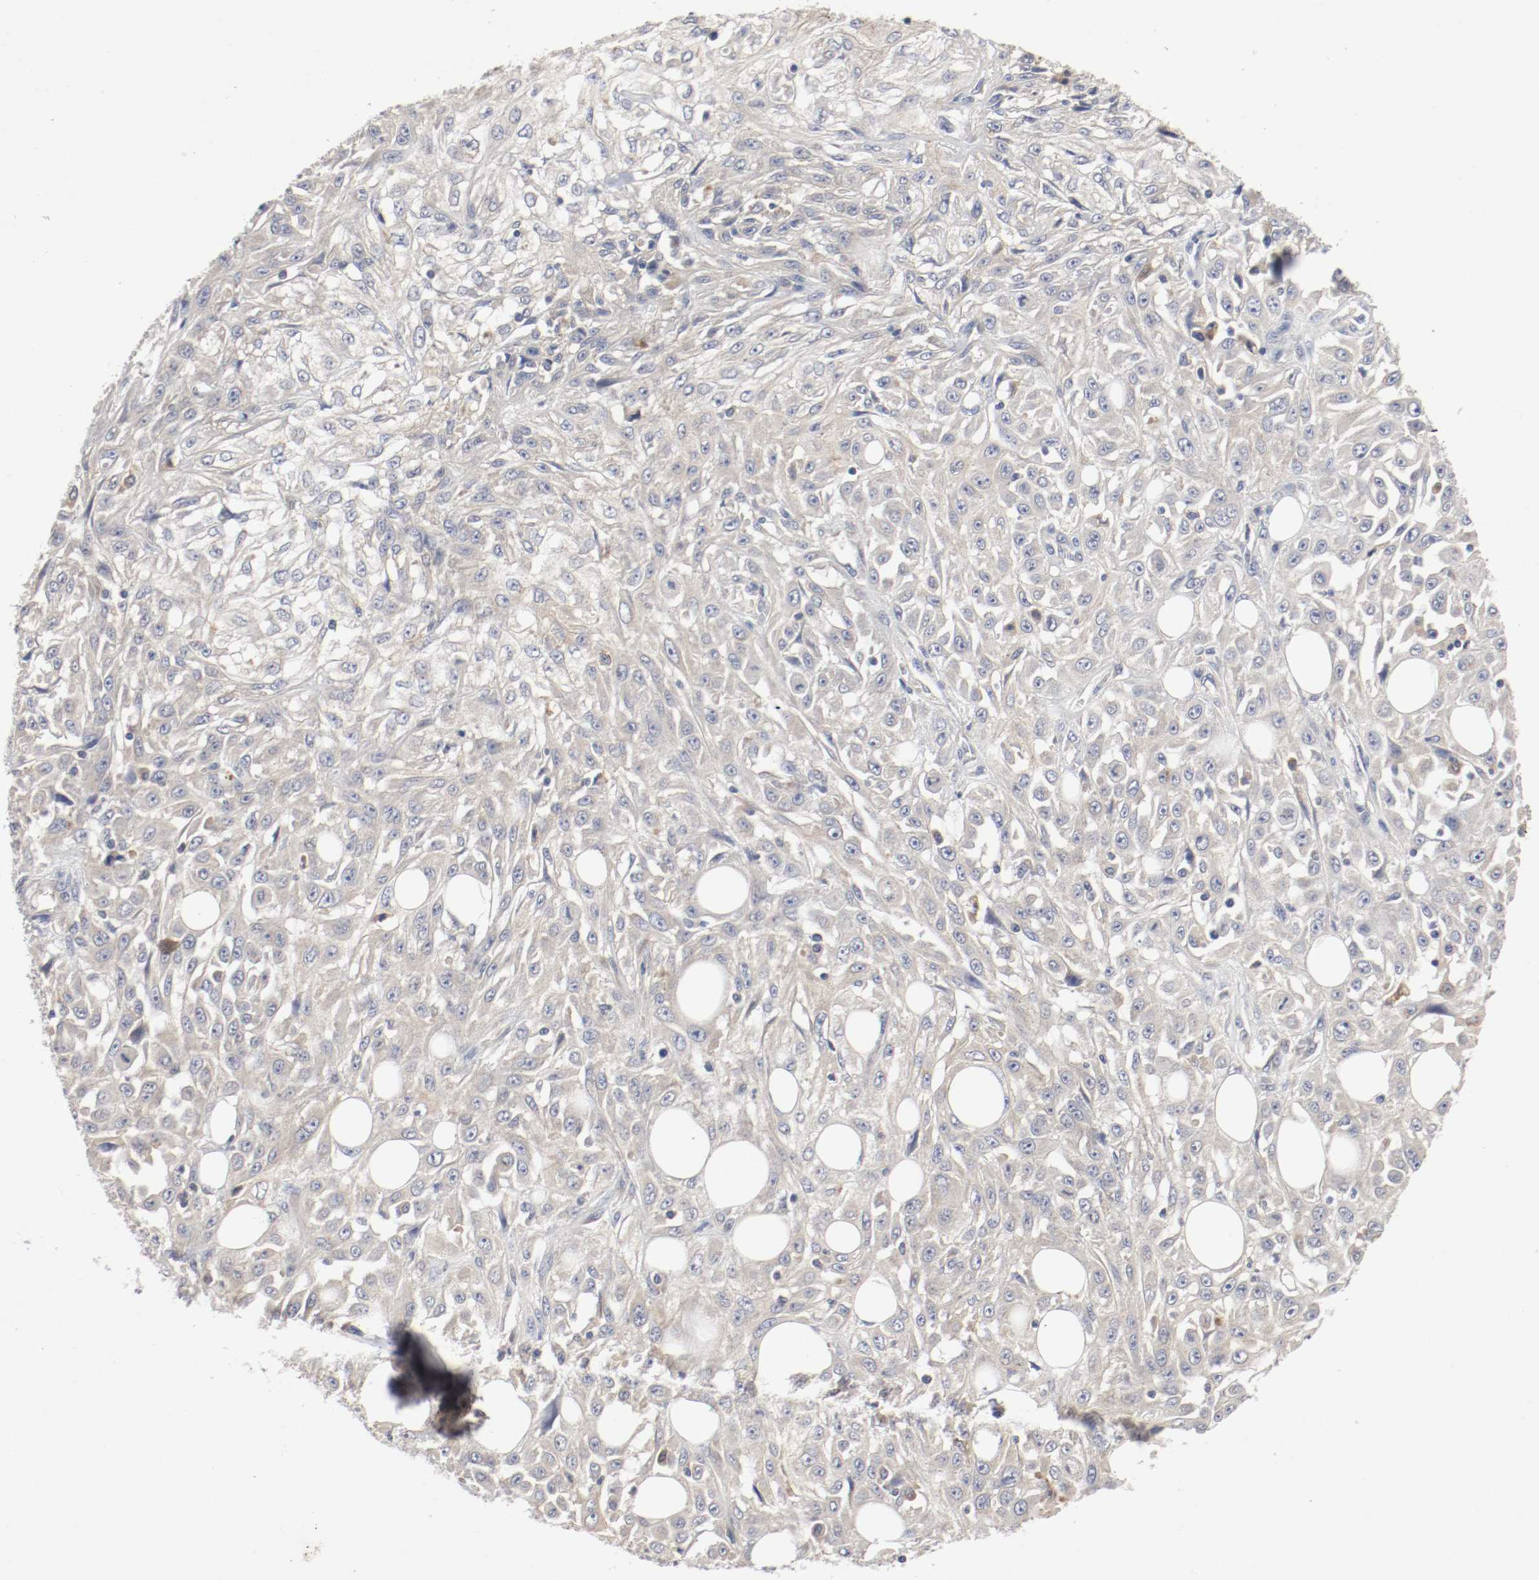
{"staining": {"intensity": "weak", "quantity": "25%-75%", "location": "cytoplasmic/membranous"}, "tissue": "skin cancer", "cell_type": "Tumor cells", "image_type": "cancer", "snomed": [{"axis": "morphology", "description": "Squamous cell carcinoma, NOS"}, {"axis": "topography", "description": "Skin"}], "caption": "High-power microscopy captured an immunohistochemistry (IHC) histopathology image of skin cancer (squamous cell carcinoma), revealing weak cytoplasmic/membranous positivity in approximately 25%-75% of tumor cells. (Stains: DAB in brown, nuclei in blue, Microscopy: brightfield microscopy at high magnification).", "gene": "REN", "patient": {"sex": "male", "age": 75}}